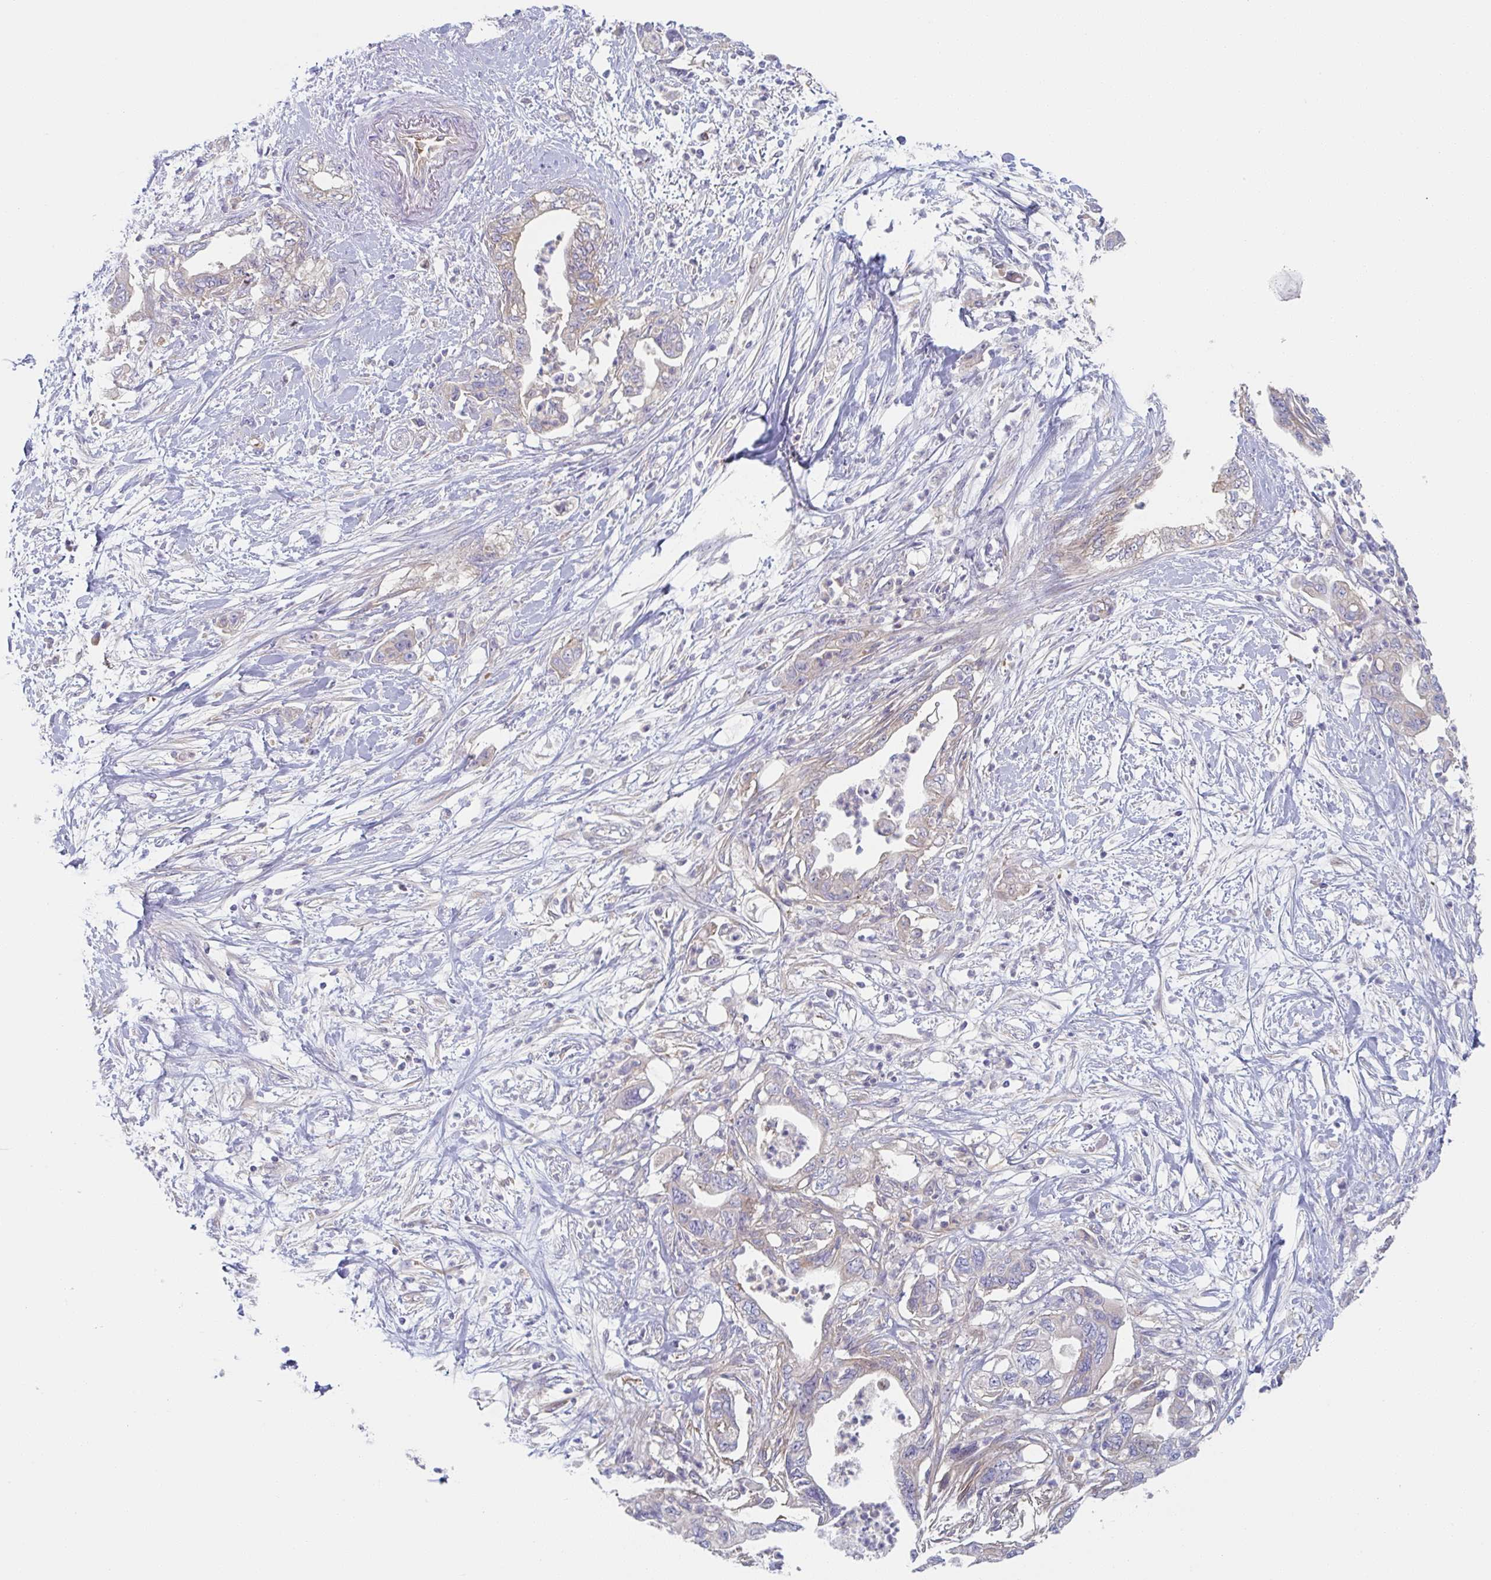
{"staining": {"intensity": "weak", "quantity": "<25%", "location": "cytoplasmic/membranous"}, "tissue": "pancreatic cancer", "cell_type": "Tumor cells", "image_type": "cancer", "snomed": [{"axis": "morphology", "description": "Adenocarcinoma, NOS"}, {"axis": "topography", "description": "Pancreas"}], "caption": "There is no significant positivity in tumor cells of pancreatic adenocarcinoma.", "gene": "AMPD2", "patient": {"sex": "female", "age": 73}}